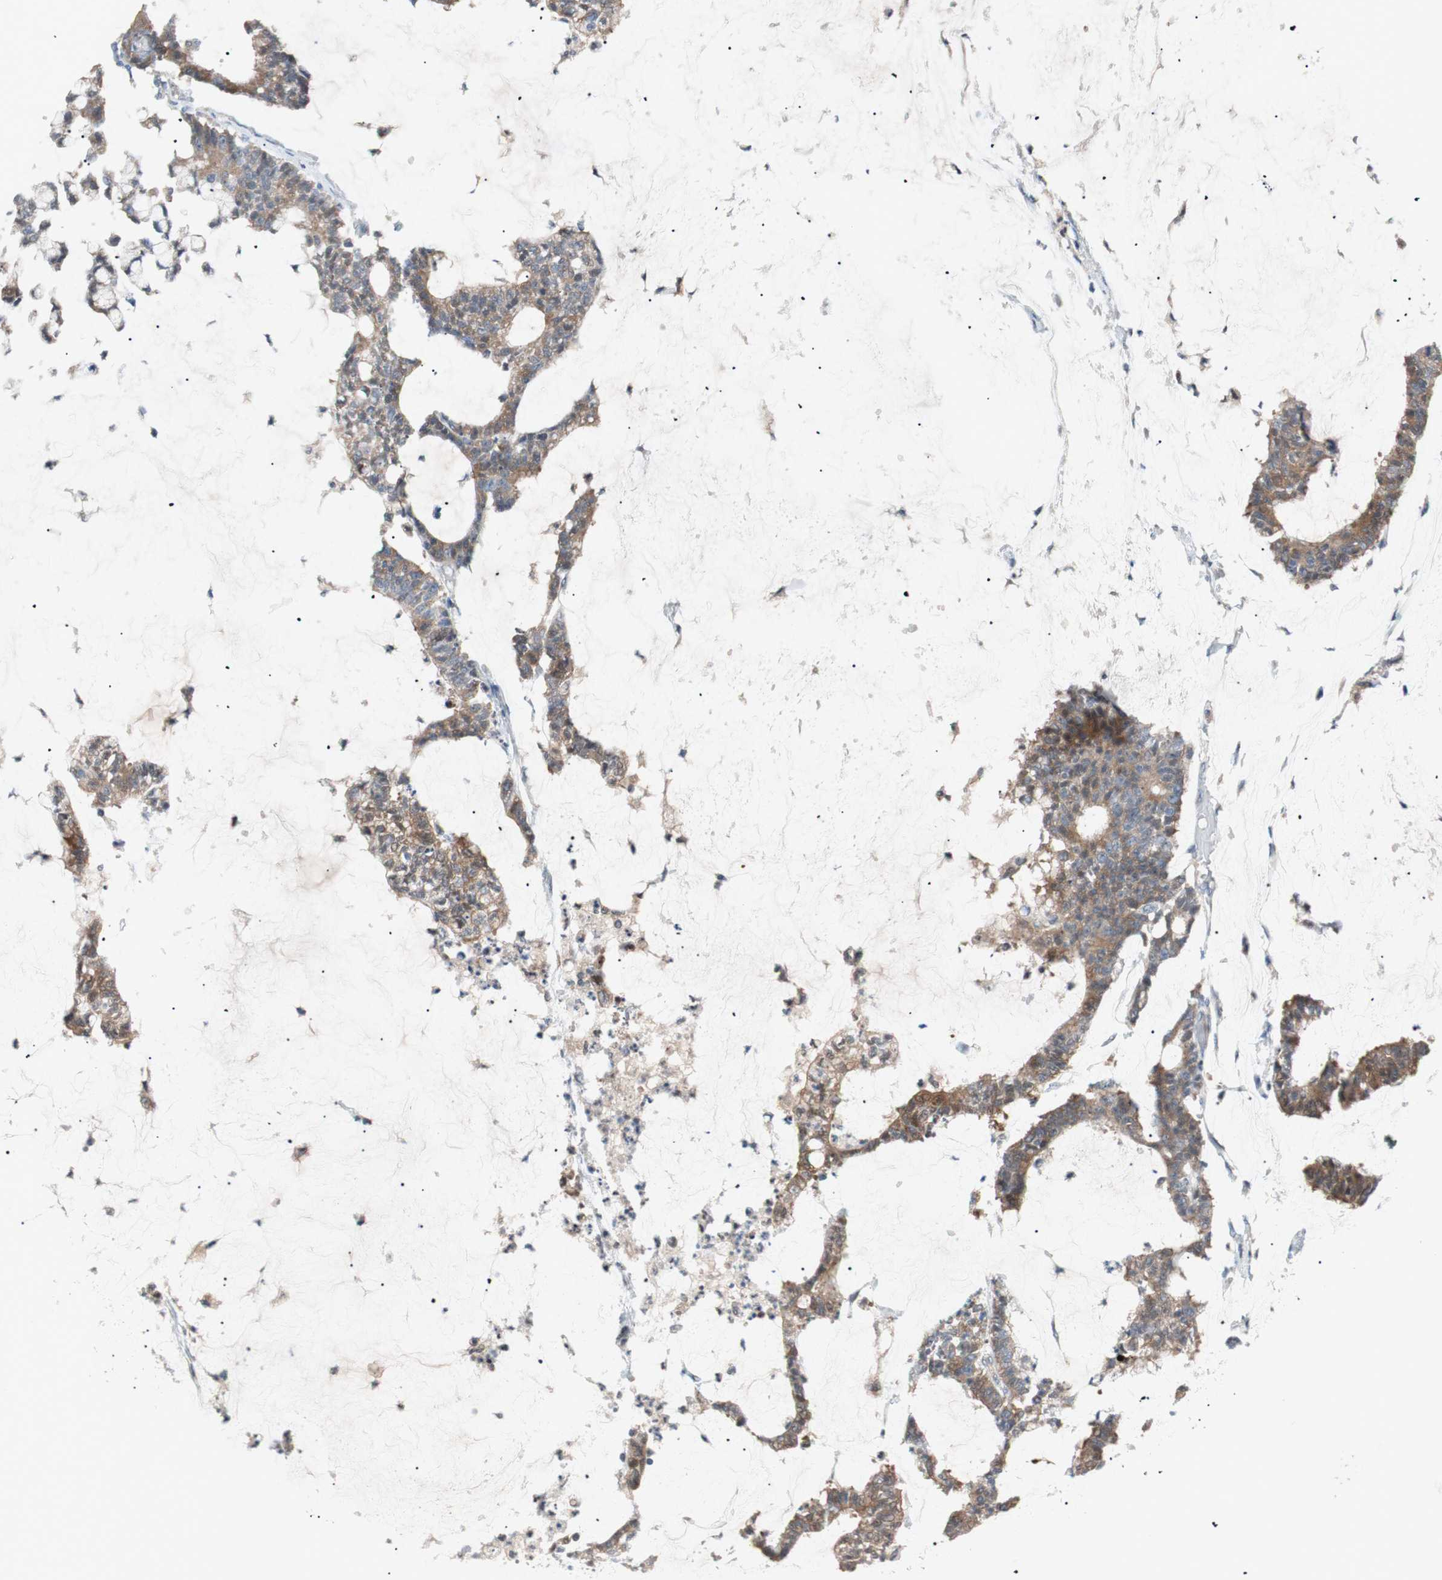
{"staining": {"intensity": "moderate", "quantity": ">75%", "location": "cytoplasmic/membranous"}, "tissue": "colorectal cancer", "cell_type": "Tumor cells", "image_type": "cancer", "snomed": [{"axis": "morphology", "description": "Adenocarcinoma, NOS"}, {"axis": "topography", "description": "Colon"}], "caption": "A micrograph of colorectal cancer (adenocarcinoma) stained for a protein exhibits moderate cytoplasmic/membranous brown staining in tumor cells.", "gene": "PCK1", "patient": {"sex": "female", "age": 84}}